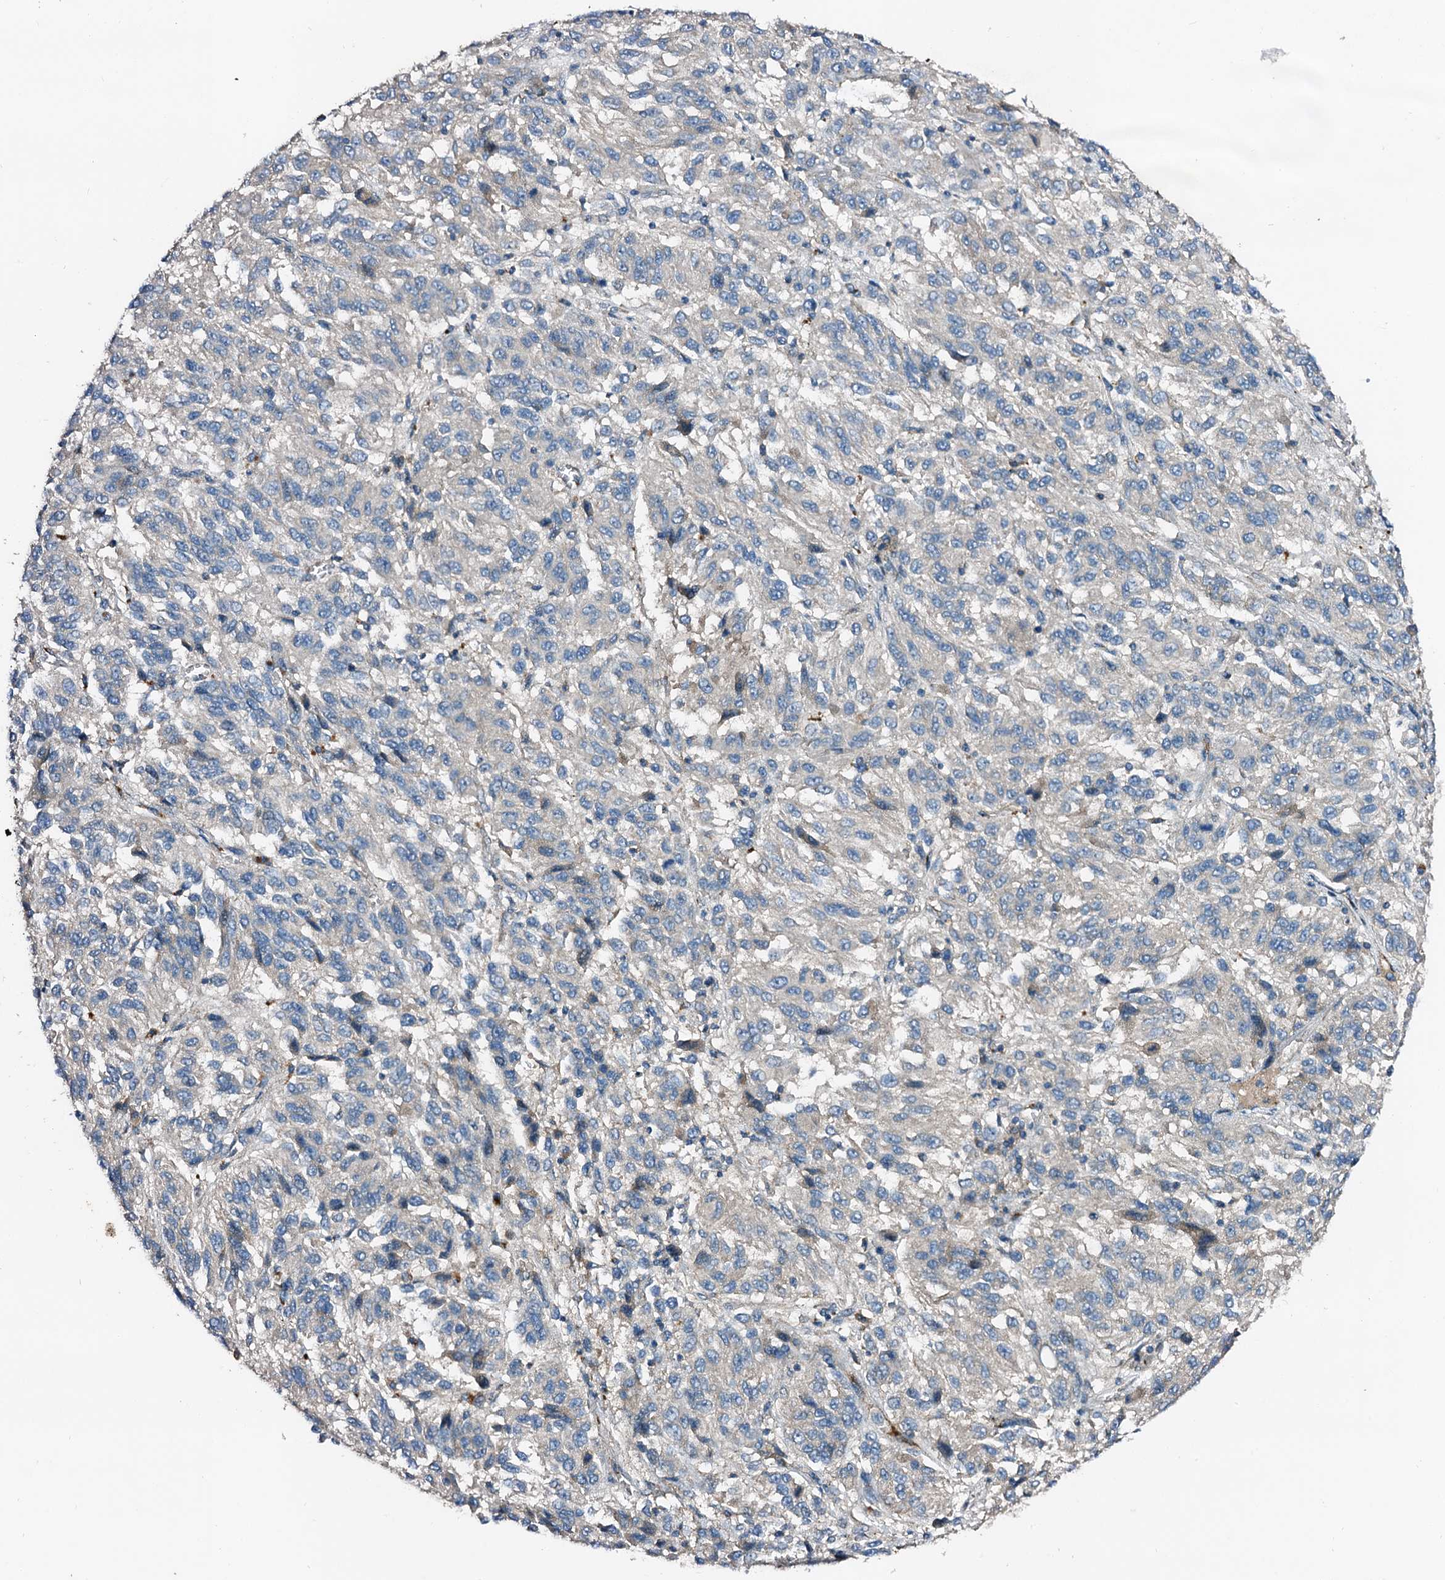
{"staining": {"intensity": "negative", "quantity": "none", "location": "none"}, "tissue": "melanoma", "cell_type": "Tumor cells", "image_type": "cancer", "snomed": [{"axis": "morphology", "description": "Malignant melanoma, Metastatic site"}, {"axis": "topography", "description": "Lung"}], "caption": "Human malignant melanoma (metastatic site) stained for a protein using immunohistochemistry (IHC) displays no staining in tumor cells.", "gene": "FIBIN", "patient": {"sex": "male", "age": 64}}